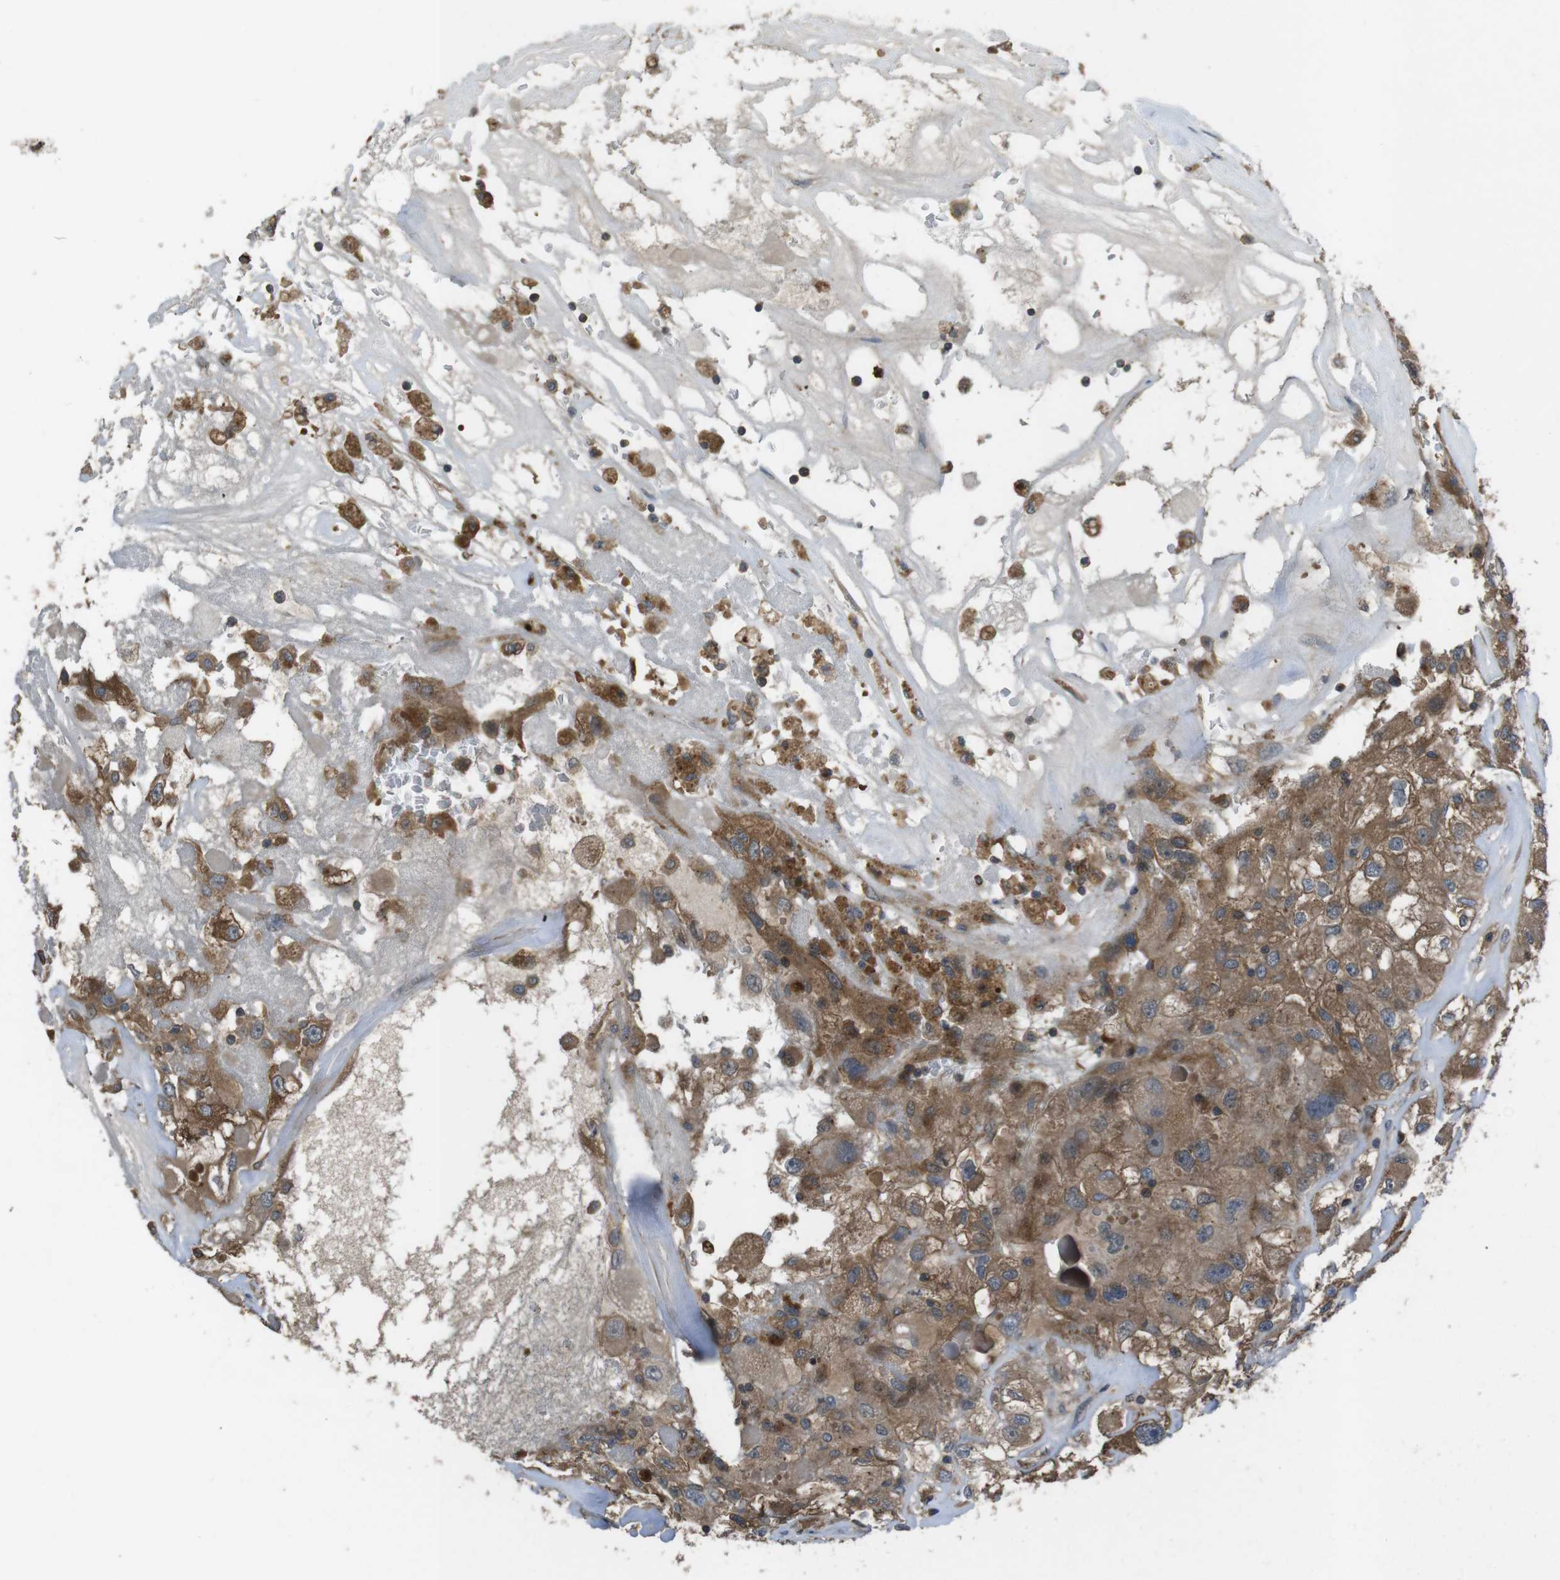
{"staining": {"intensity": "moderate", "quantity": ">75%", "location": "cytoplasmic/membranous"}, "tissue": "renal cancer", "cell_type": "Tumor cells", "image_type": "cancer", "snomed": [{"axis": "morphology", "description": "Adenocarcinoma, NOS"}, {"axis": "topography", "description": "Kidney"}], "caption": "Protein staining displays moderate cytoplasmic/membranous positivity in approximately >75% of tumor cells in renal cancer.", "gene": "SLC22A23", "patient": {"sex": "female", "age": 52}}